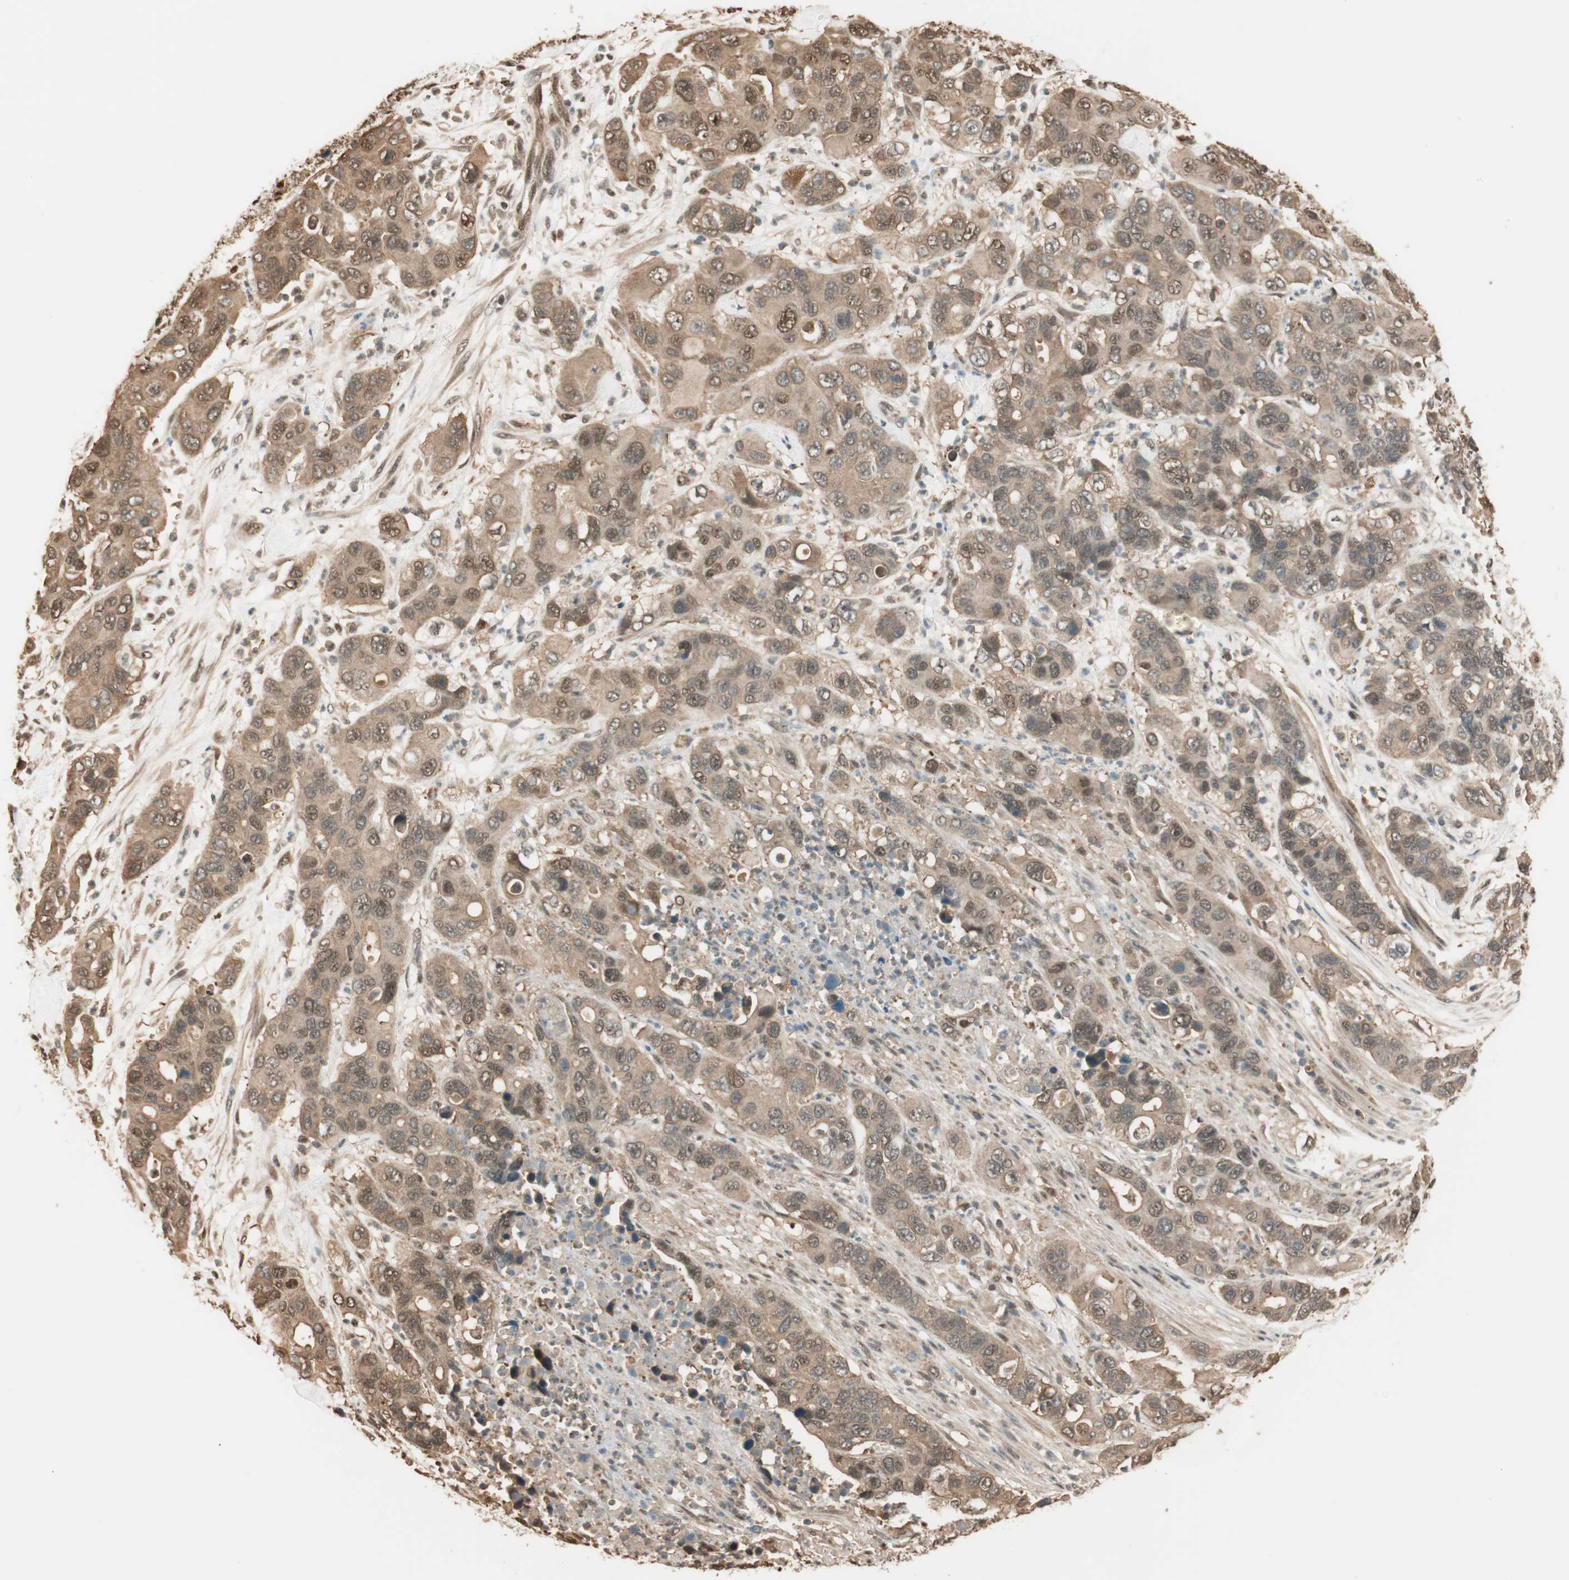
{"staining": {"intensity": "moderate", "quantity": ">75%", "location": "cytoplasmic/membranous,nuclear"}, "tissue": "pancreatic cancer", "cell_type": "Tumor cells", "image_type": "cancer", "snomed": [{"axis": "morphology", "description": "Adenocarcinoma, NOS"}, {"axis": "topography", "description": "Pancreas"}], "caption": "Brown immunohistochemical staining in adenocarcinoma (pancreatic) displays moderate cytoplasmic/membranous and nuclear staining in approximately >75% of tumor cells.", "gene": "ZNF443", "patient": {"sex": "female", "age": 71}}